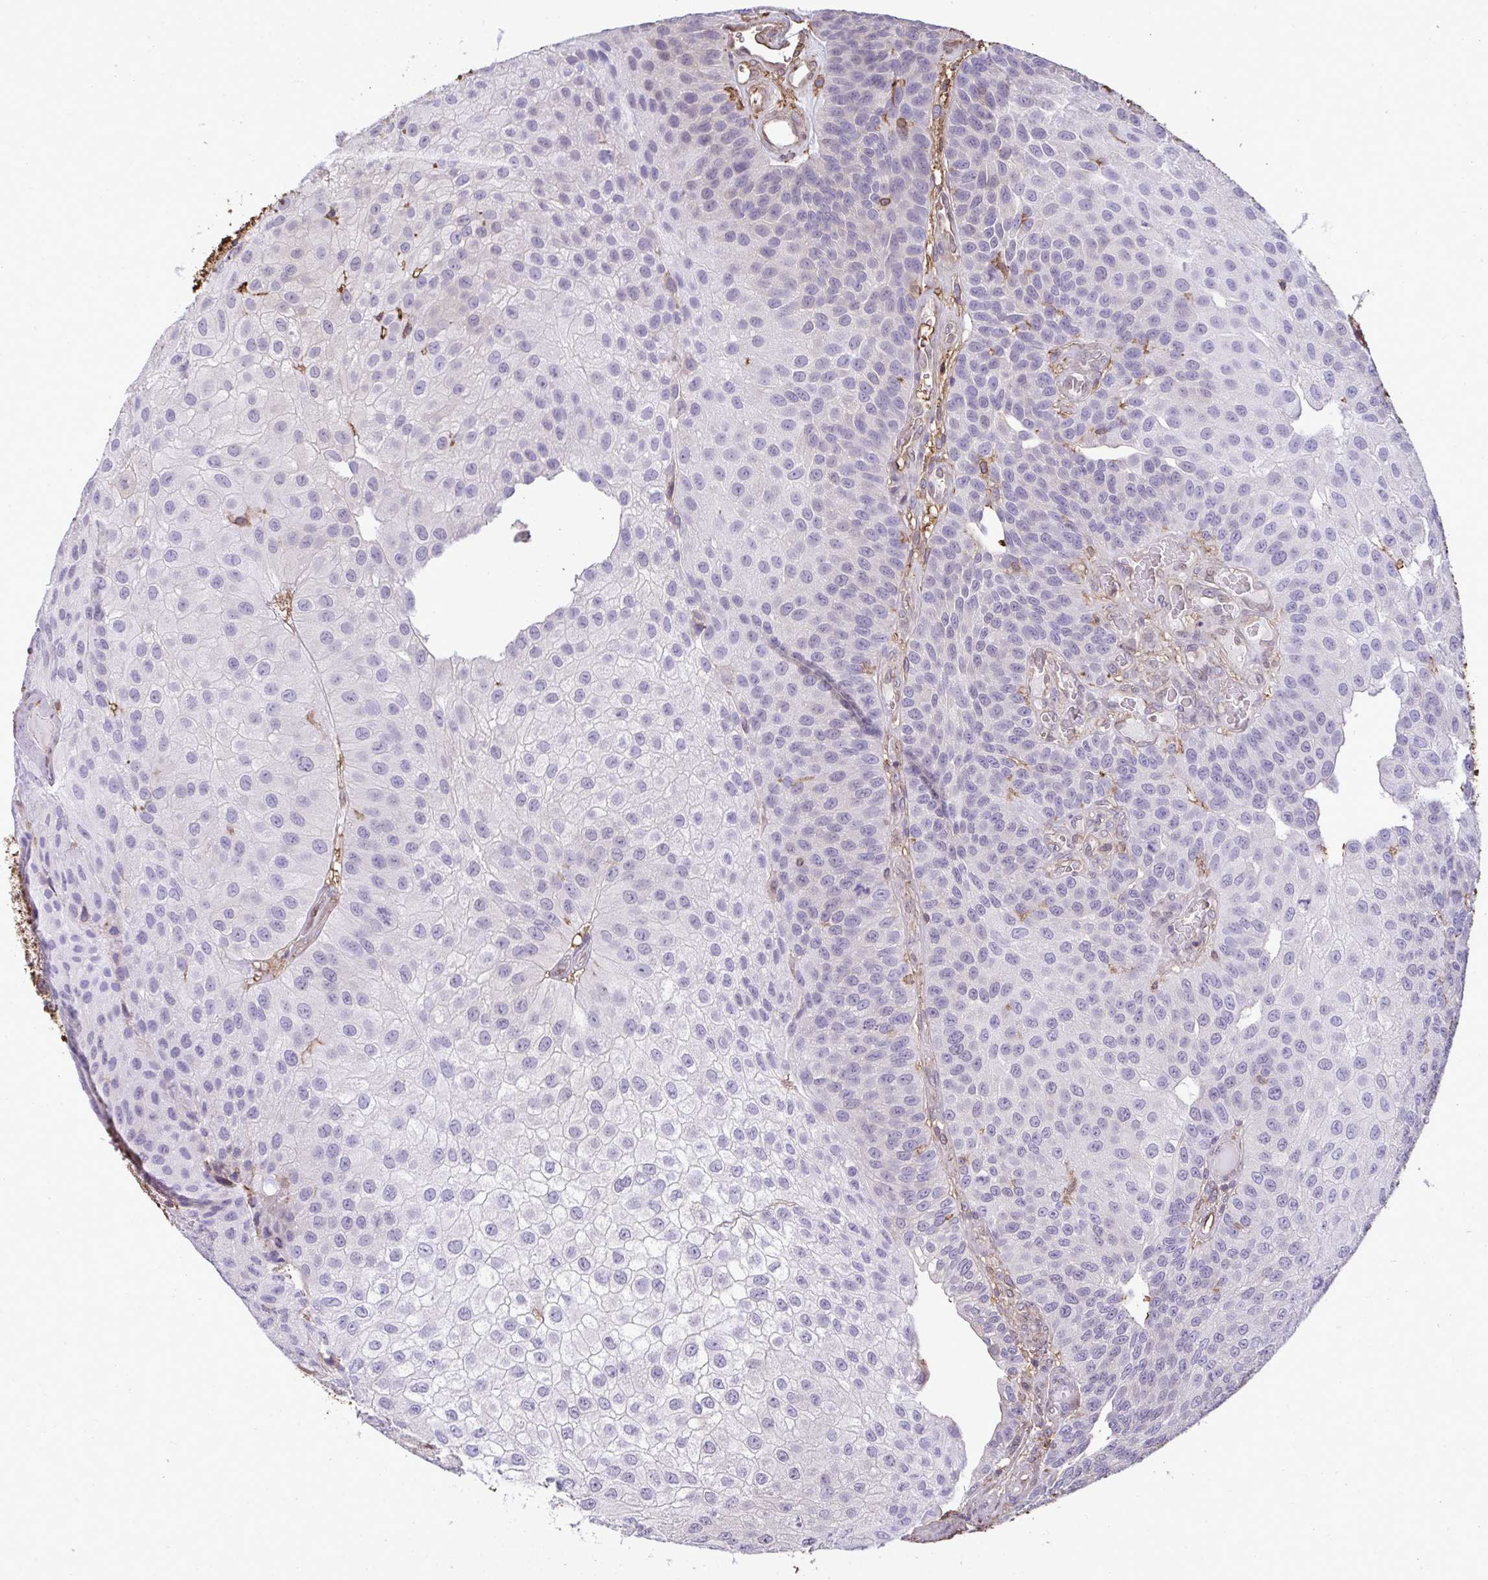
{"staining": {"intensity": "negative", "quantity": "none", "location": "none"}, "tissue": "urothelial cancer", "cell_type": "Tumor cells", "image_type": "cancer", "snomed": [{"axis": "morphology", "description": "Urothelial carcinoma, NOS"}, {"axis": "topography", "description": "Urinary bladder"}], "caption": "Micrograph shows no protein staining in tumor cells of urothelial cancer tissue.", "gene": "ANXA5", "patient": {"sex": "male", "age": 87}}